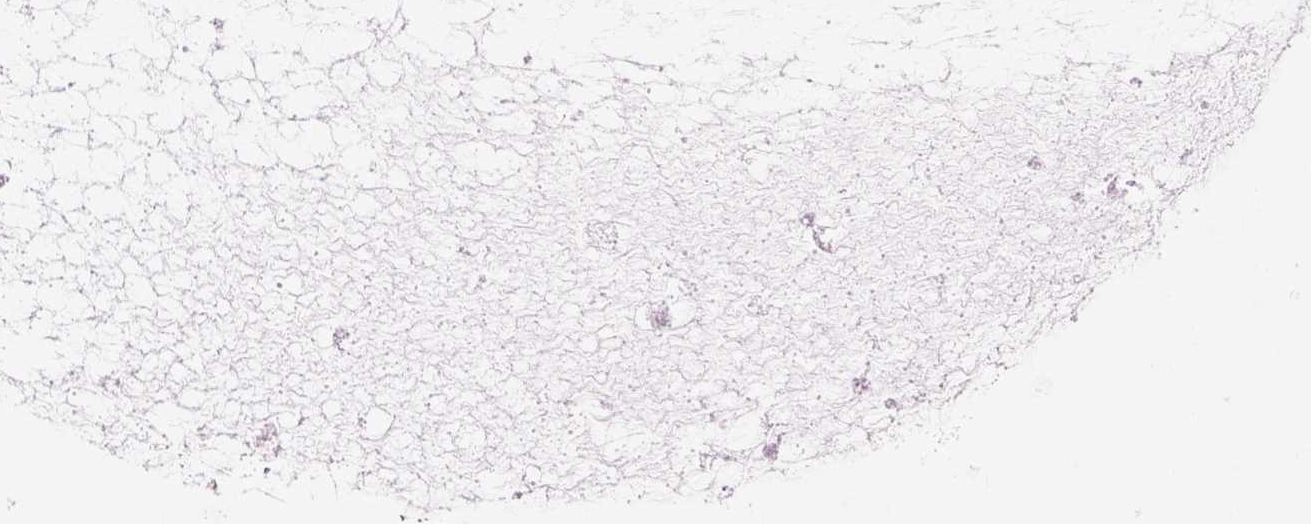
{"staining": {"intensity": "negative", "quantity": "none", "location": "none"}, "tissue": "ovarian cancer", "cell_type": "Tumor cells", "image_type": "cancer", "snomed": [{"axis": "morphology", "description": "Cystadenocarcinoma, mucinous, NOS"}, {"axis": "topography", "description": "Ovary"}], "caption": "A high-resolution micrograph shows IHC staining of ovarian cancer (mucinous cystadenocarcinoma), which exhibits no significant expression in tumor cells. The staining was performed using DAB to visualize the protein expression in brown, while the nuclei were stained in blue with hematoxylin (Magnification: 20x).", "gene": "MDH1B", "patient": {"sex": "female", "age": 41}}